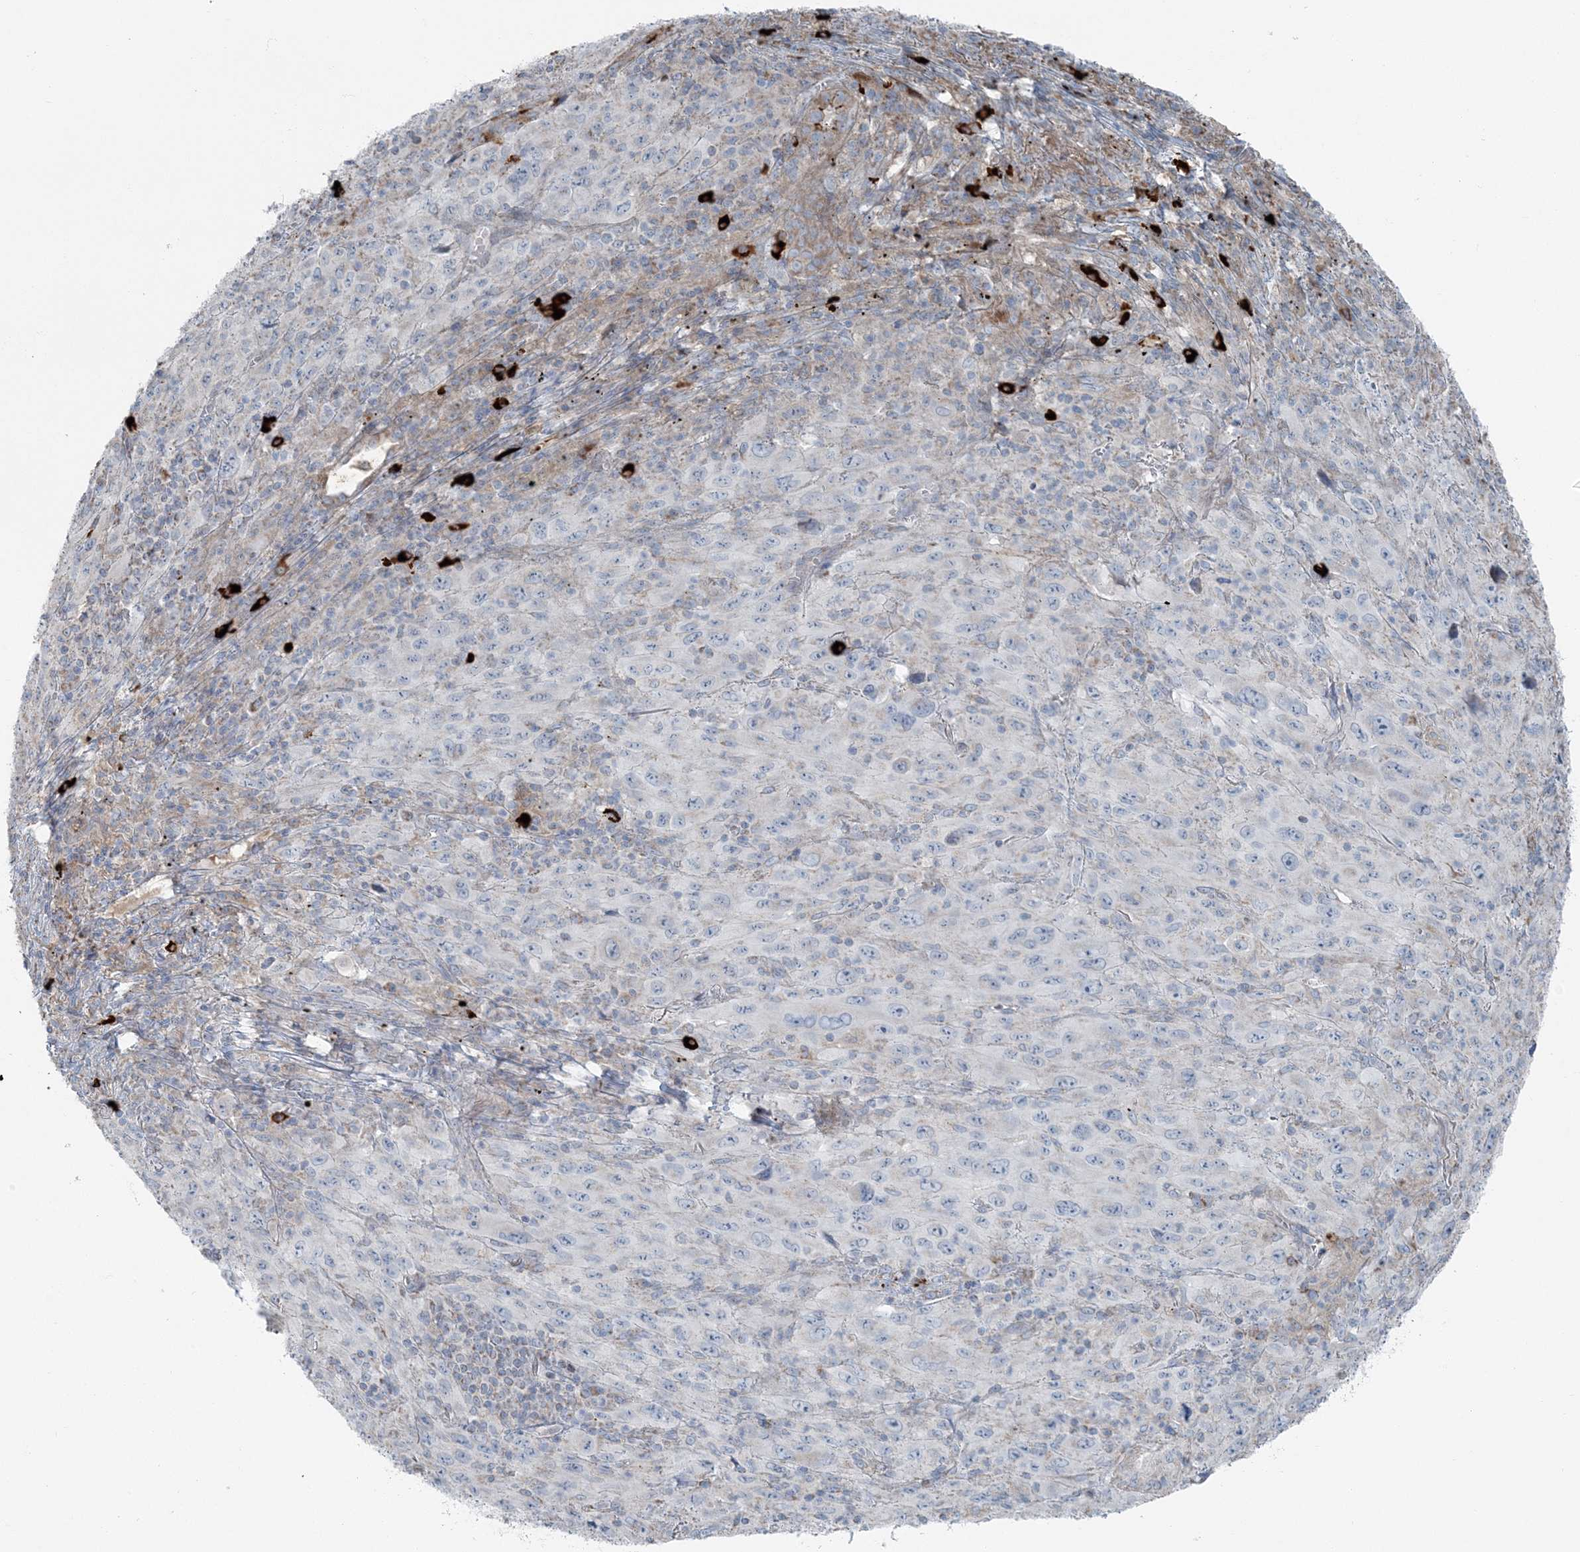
{"staining": {"intensity": "negative", "quantity": "none", "location": "none"}, "tissue": "melanoma", "cell_type": "Tumor cells", "image_type": "cancer", "snomed": [{"axis": "morphology", "description": "Malignant melanoma, Metastatic site"}, {"axis": "topography", "description": "Skin"}], "caption": "High magnification brightfield microscopy of melanoma stained with DAB (3,3'-diaminobenzidine) (brown) and counterstained with hematoxylin (blue): tumor cells show no significant staining.", "gene": "SLC22A16", "patient": {"sex": "female", "age": 56}}